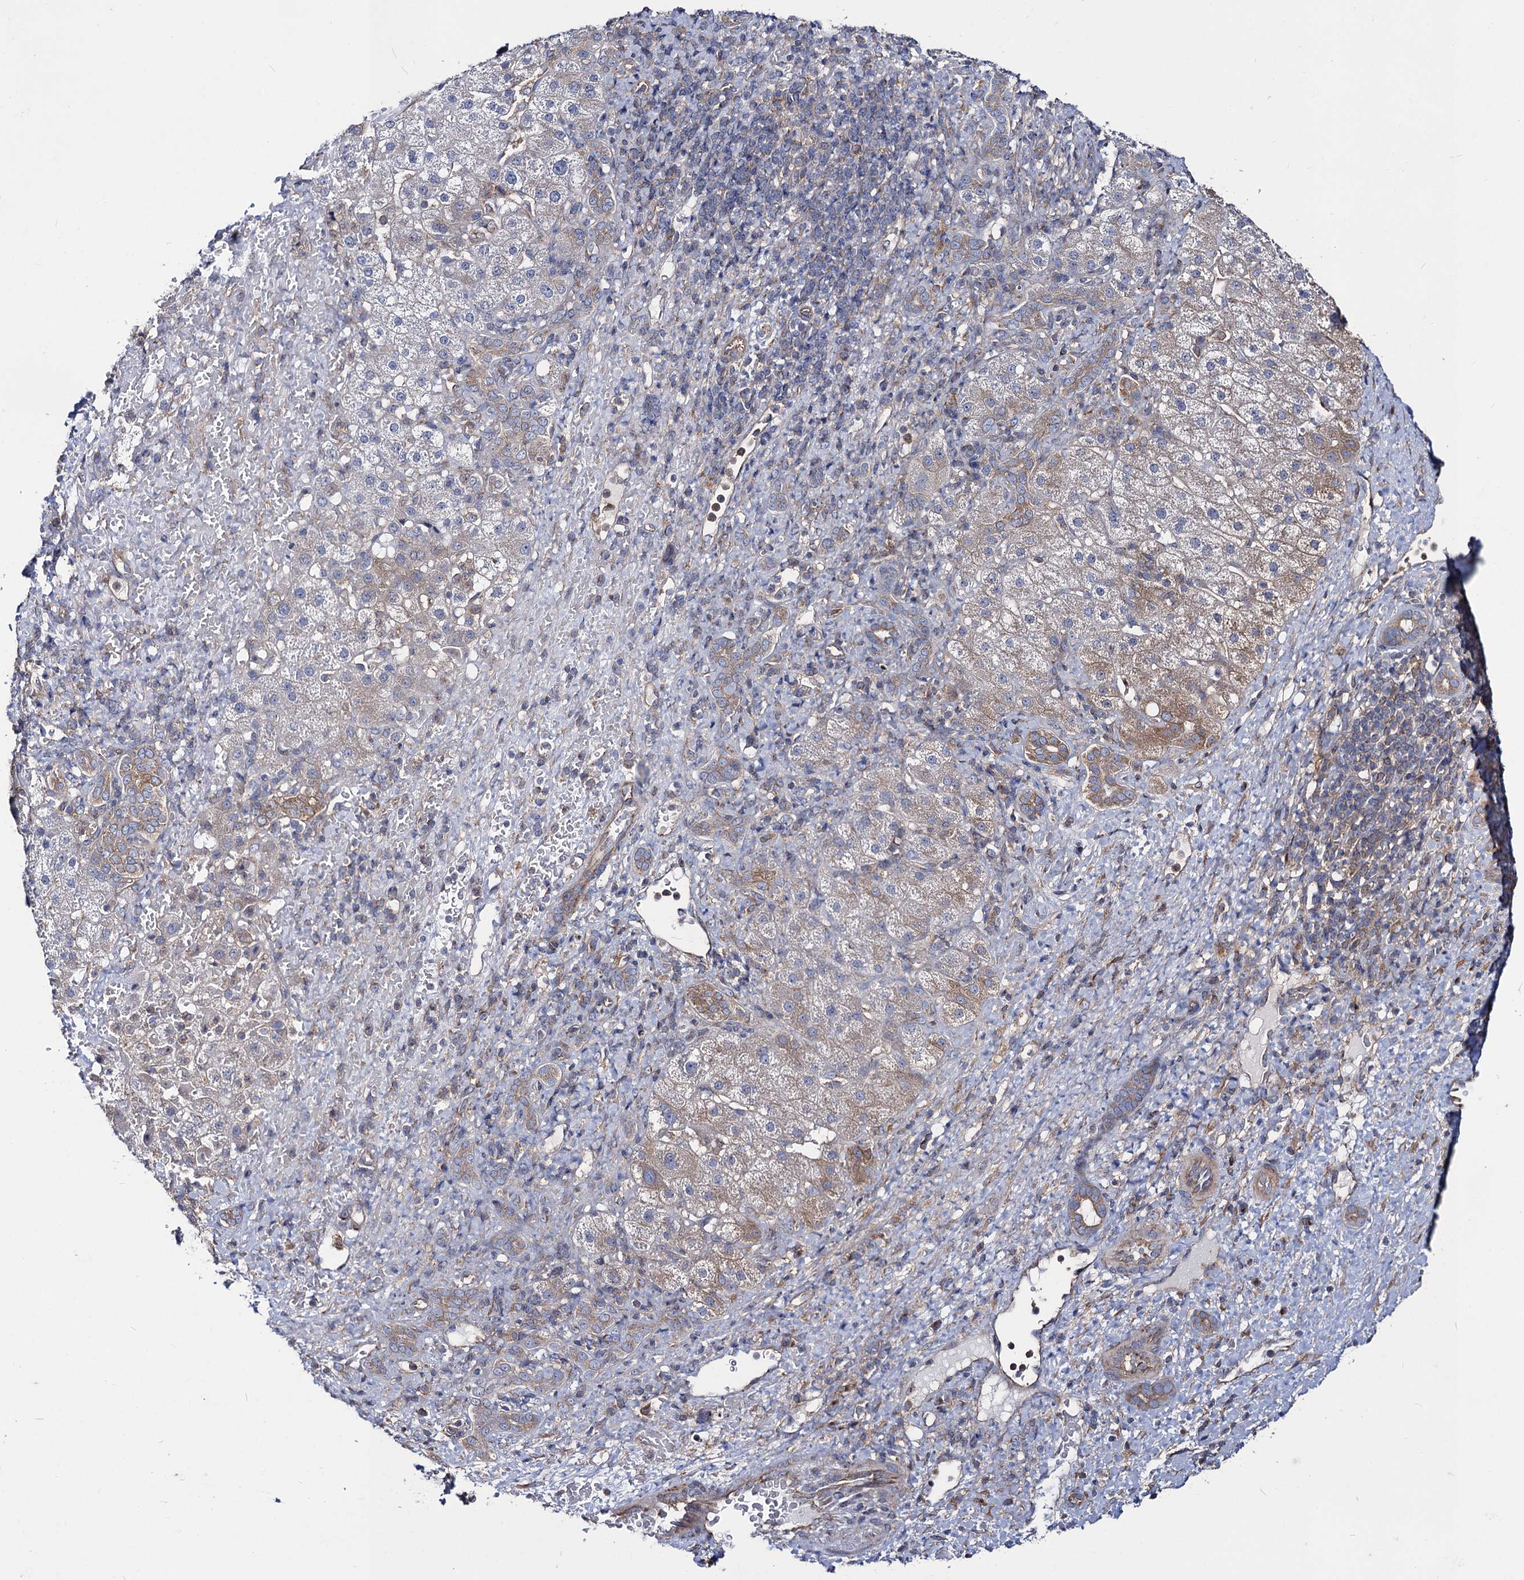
{"staining": {"intensity": "moderate", "quantity": "<25%", "location": "cytoplasmic/membranous"}, "tissue": "liver cancer", "cell_type": "Tumor cells", "image_type": "cancer", "snomed": [{"axis": "morphology", "description": "Normal tissue, NOS"}, {"axis": "morphology", "description": "Carcinoma, Hepatocellular, NOS"}, {"axis": "topography", "description": "Liver"}], "caption": "This is a photomicrograph of immunohistochemistry (IHC) staining of liver hepatocellular carcinoma, which shows moderate expression in the cytoplasmic/membranous of tumor cells.", "gene": "DYDC1", "patient": {"sex": "male", "age": 57}}